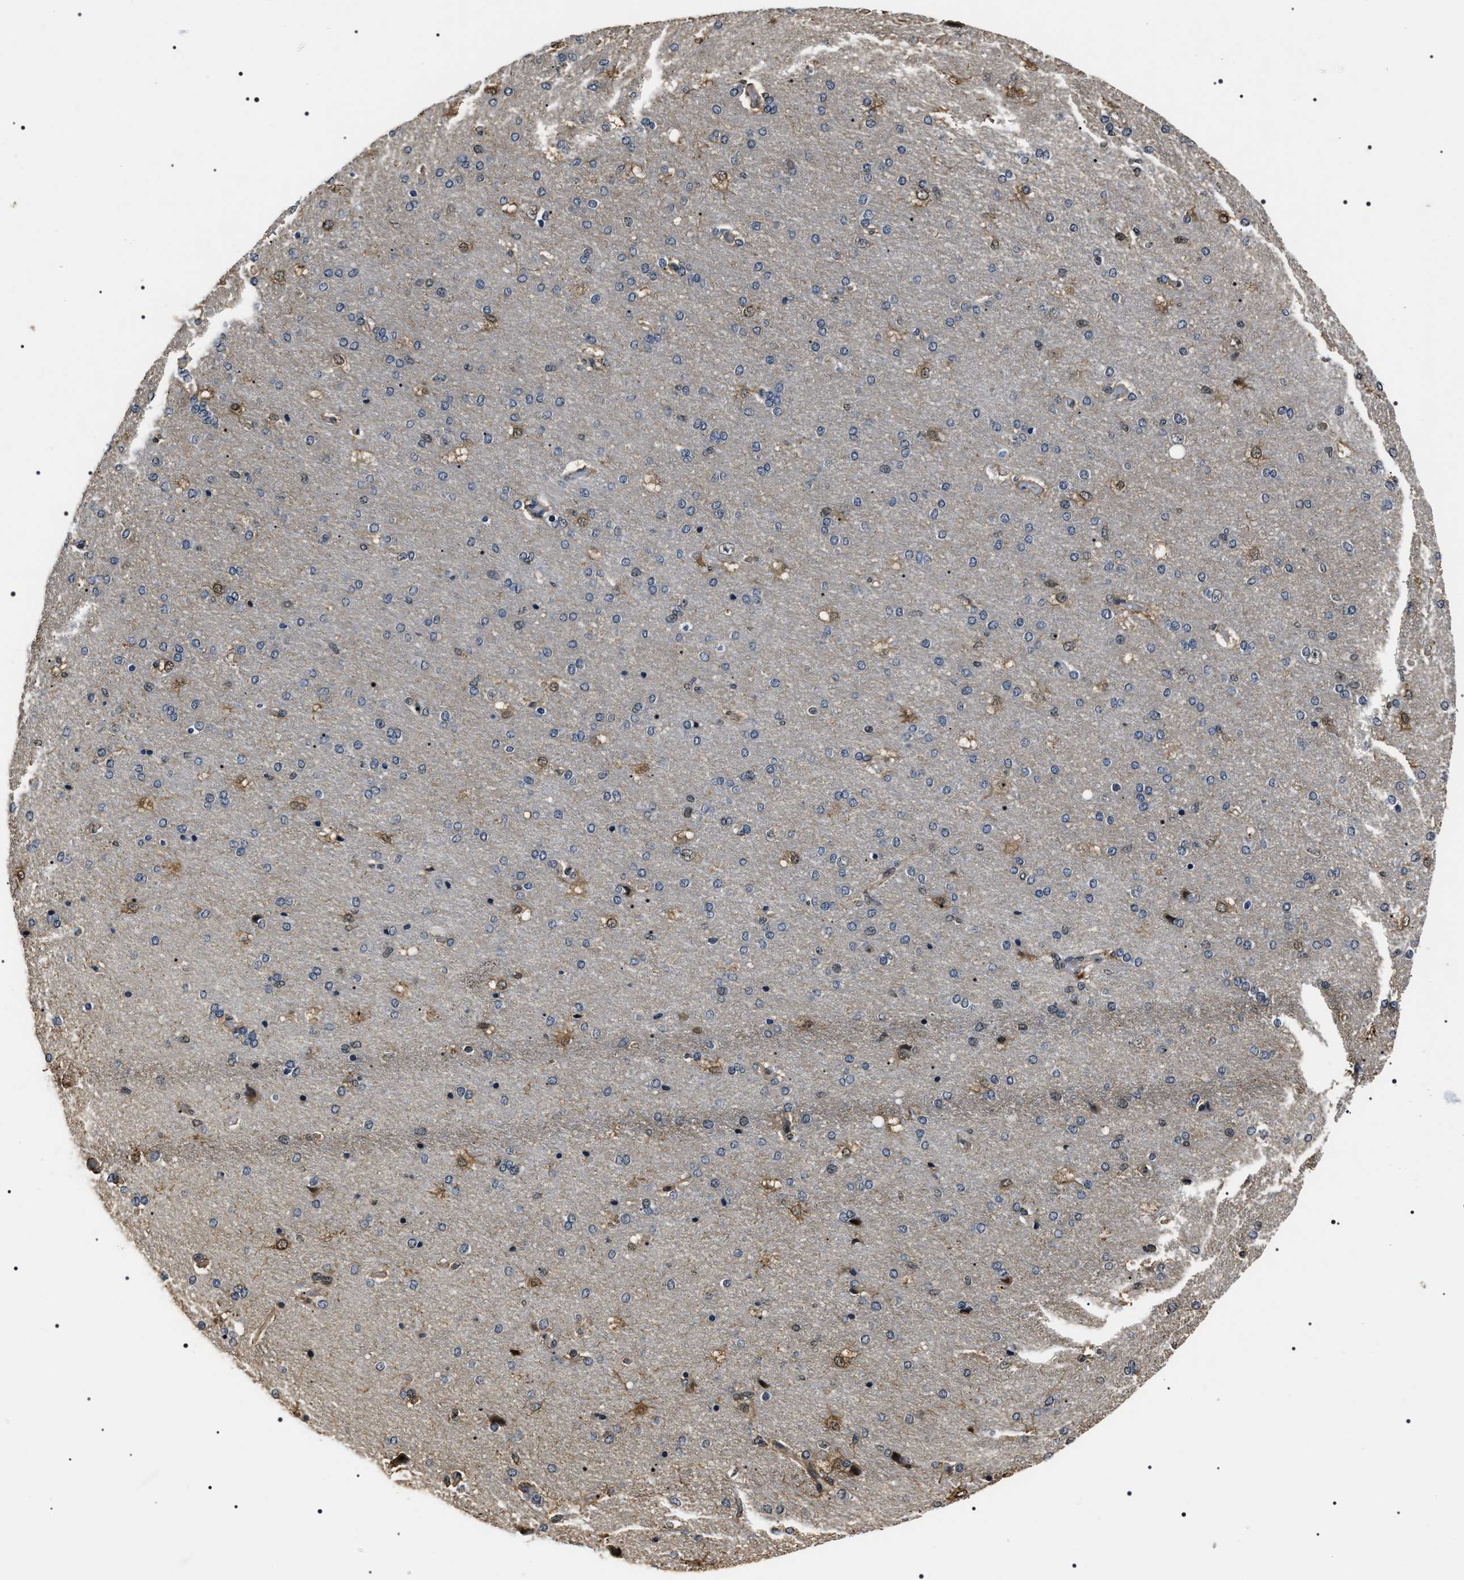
{"staining": {"intensity": "weak", "quantity": ">75%", "location": "cytoplasmic/membranous"}, "tissue": "cerebral cortex", "cell_type": "Endothelial cells", "image_type": "normal", "snomed": [{"axis": "morphology", "description": "Normal tissue, NOS"}, {"axis": "topography", "description": "Cerebral cortex"}], "caption": "Normal cerebral cortex exhibits weak cytoplasmic/membranous staining in about >75% of endothelial cells, visualized by immunohistochemistry.", "gene": "ARHGAP22", "patient": {"sex": "male", "age": 62}}